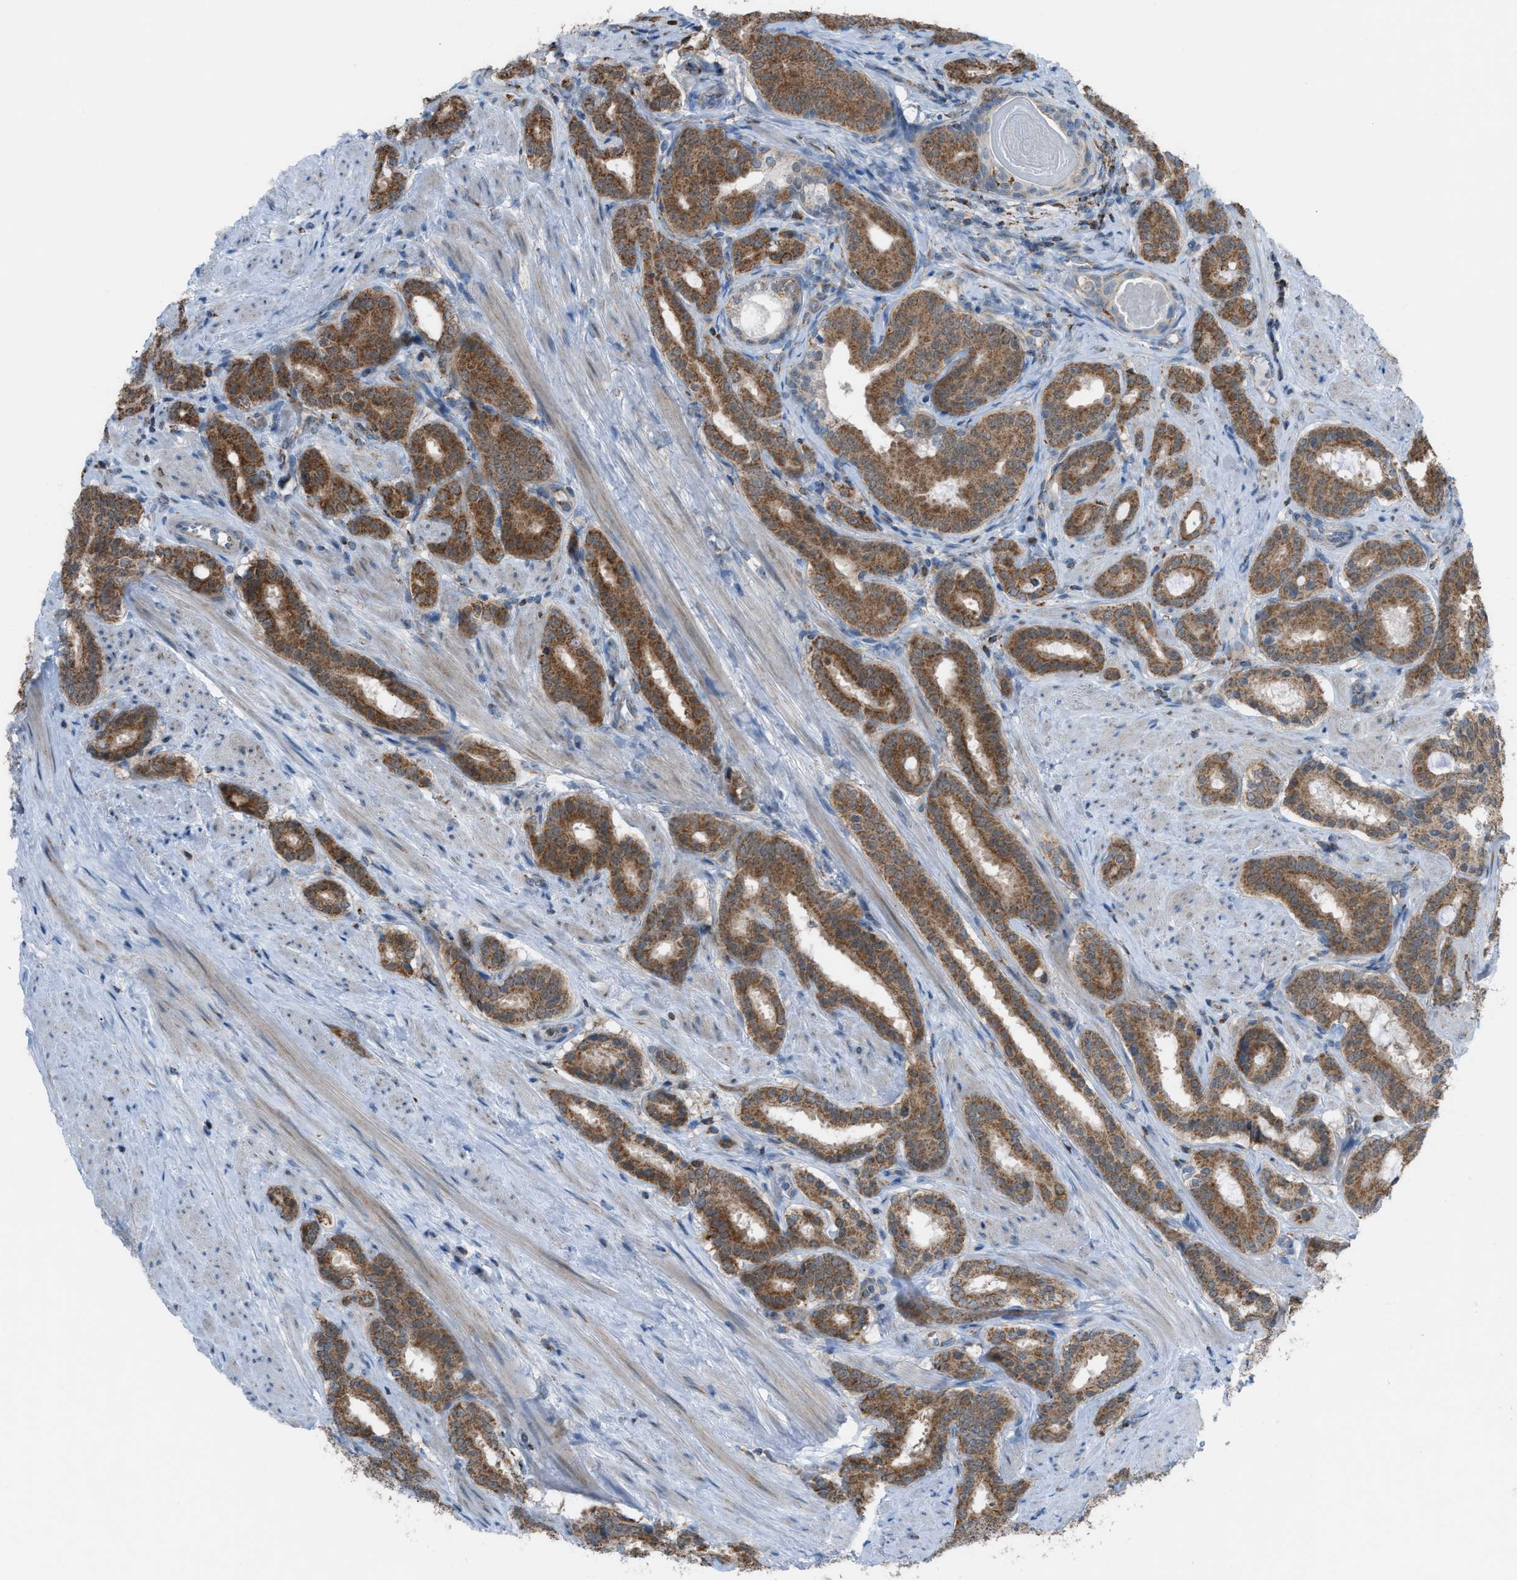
{"staining": {"intensity": "moderate", "quantity": ">75%", "location": "cytoplasmic/membranous"}, "tissue": "prostate cancer", "cell_type": "Tumor cells", "image_type": "cancer", "snomed": [{"axis": "morphology", "description": "Adenocarcinoma, Low grade"}, {"axis": "topography", "description": "Prostate"}], "caption": "IHC histopathology image of human prostate cancer (low-grade adenocarcinoma) stained for a protein (brown), which reveals medium levels of moderate cytoplasmic/membranous expression in about >75% of tumor cells.", "gene": "SRM", "patient": {"sex": "male", "age": 69}}